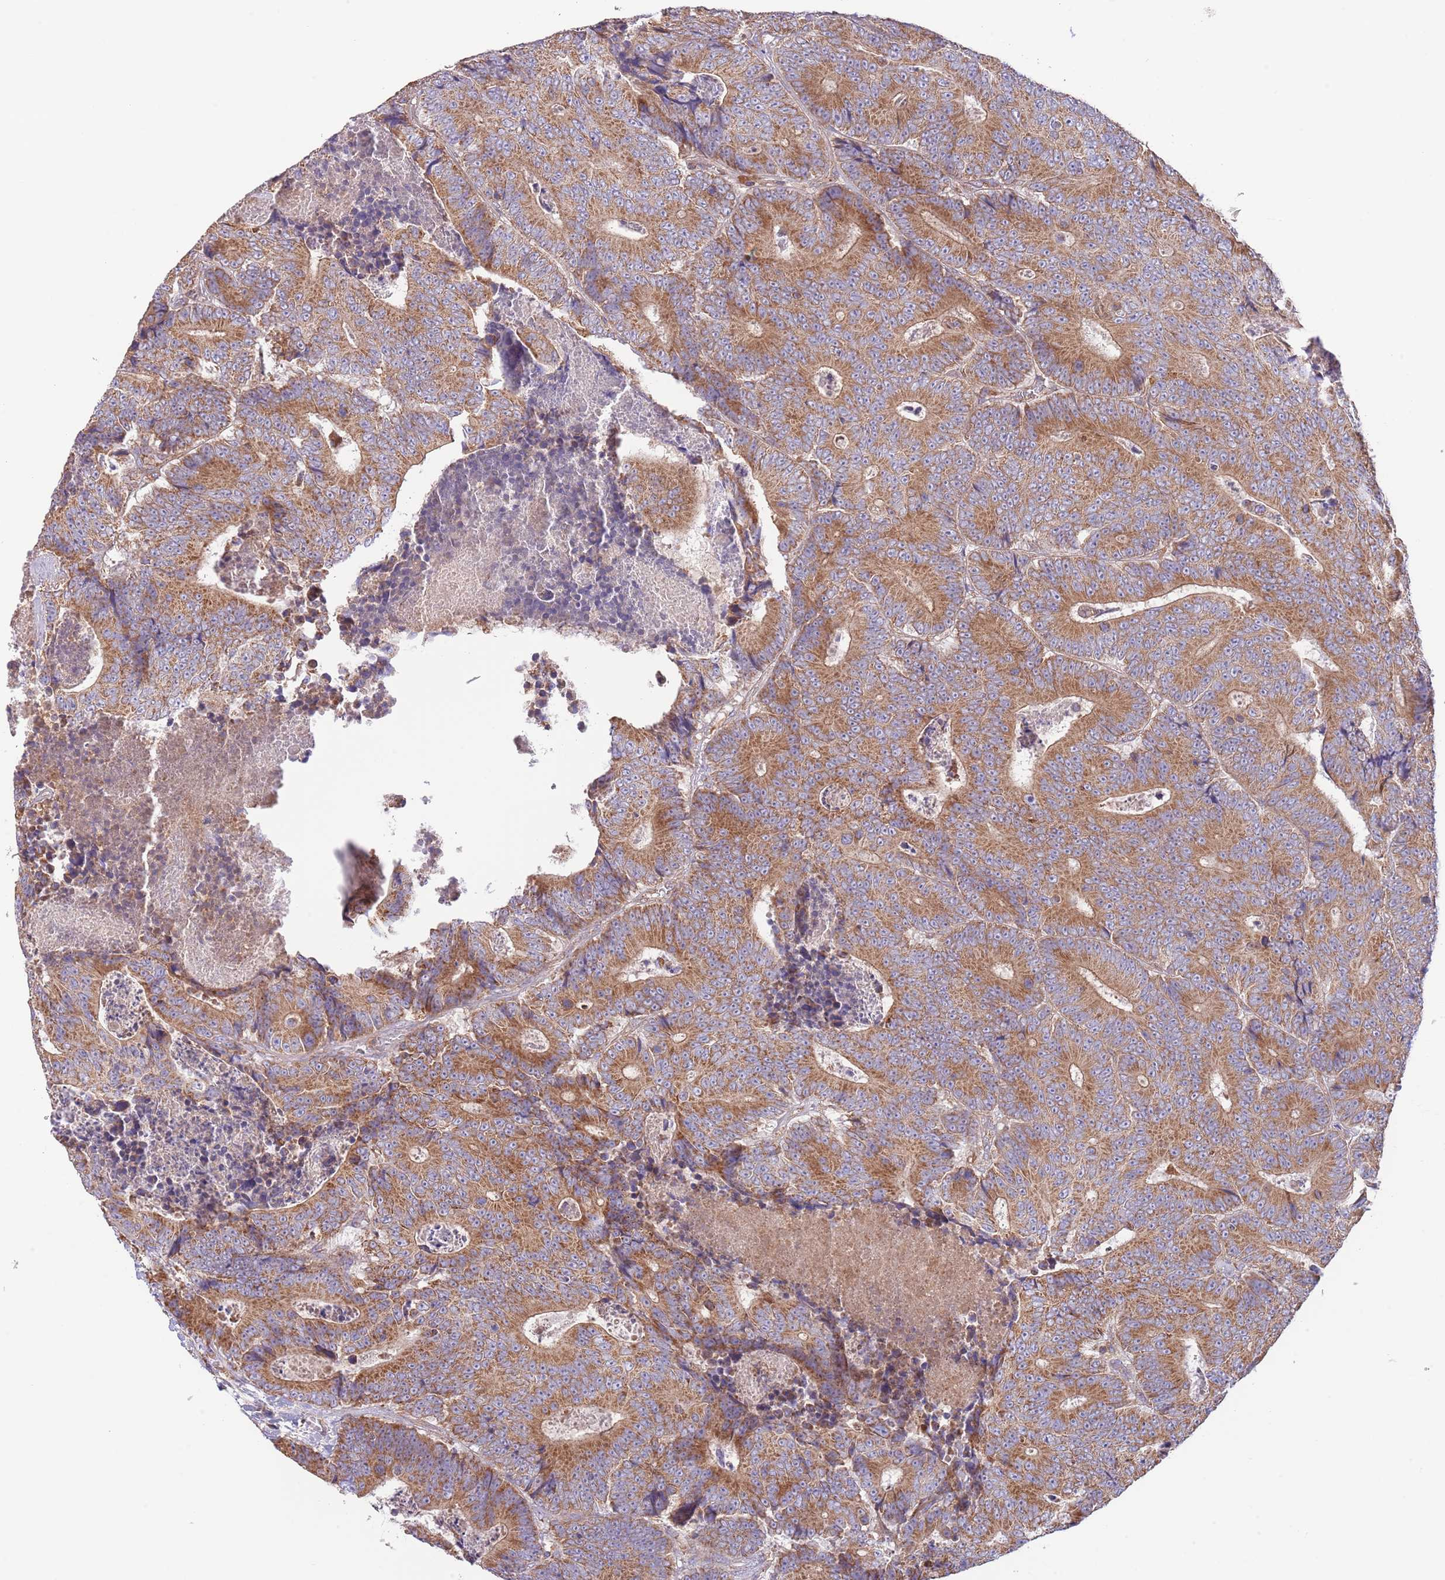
{"staining": {"intensity": "moderate", "quantity": ">75%", "location": "cytoplasmic/membranous"}, "tissue": "colorectal cancer", "cell_type": "Tumor cells", "image_type": "cancer", "snomed": [{"axis": "morphology", "description": "Adenocarcinoma, NOS"}, {"axis": "topography", "description": "Colon"}], "caption": "Immunohistochemical staining of human colorectal cancer (adenocarcinoma) exhibits medium levels of moderate cytoplasmic/membranous positivity in approximately >75% of tumor cells.", "gene": "DNAJA3", "patient": {"sex": "male", "age": 83}}